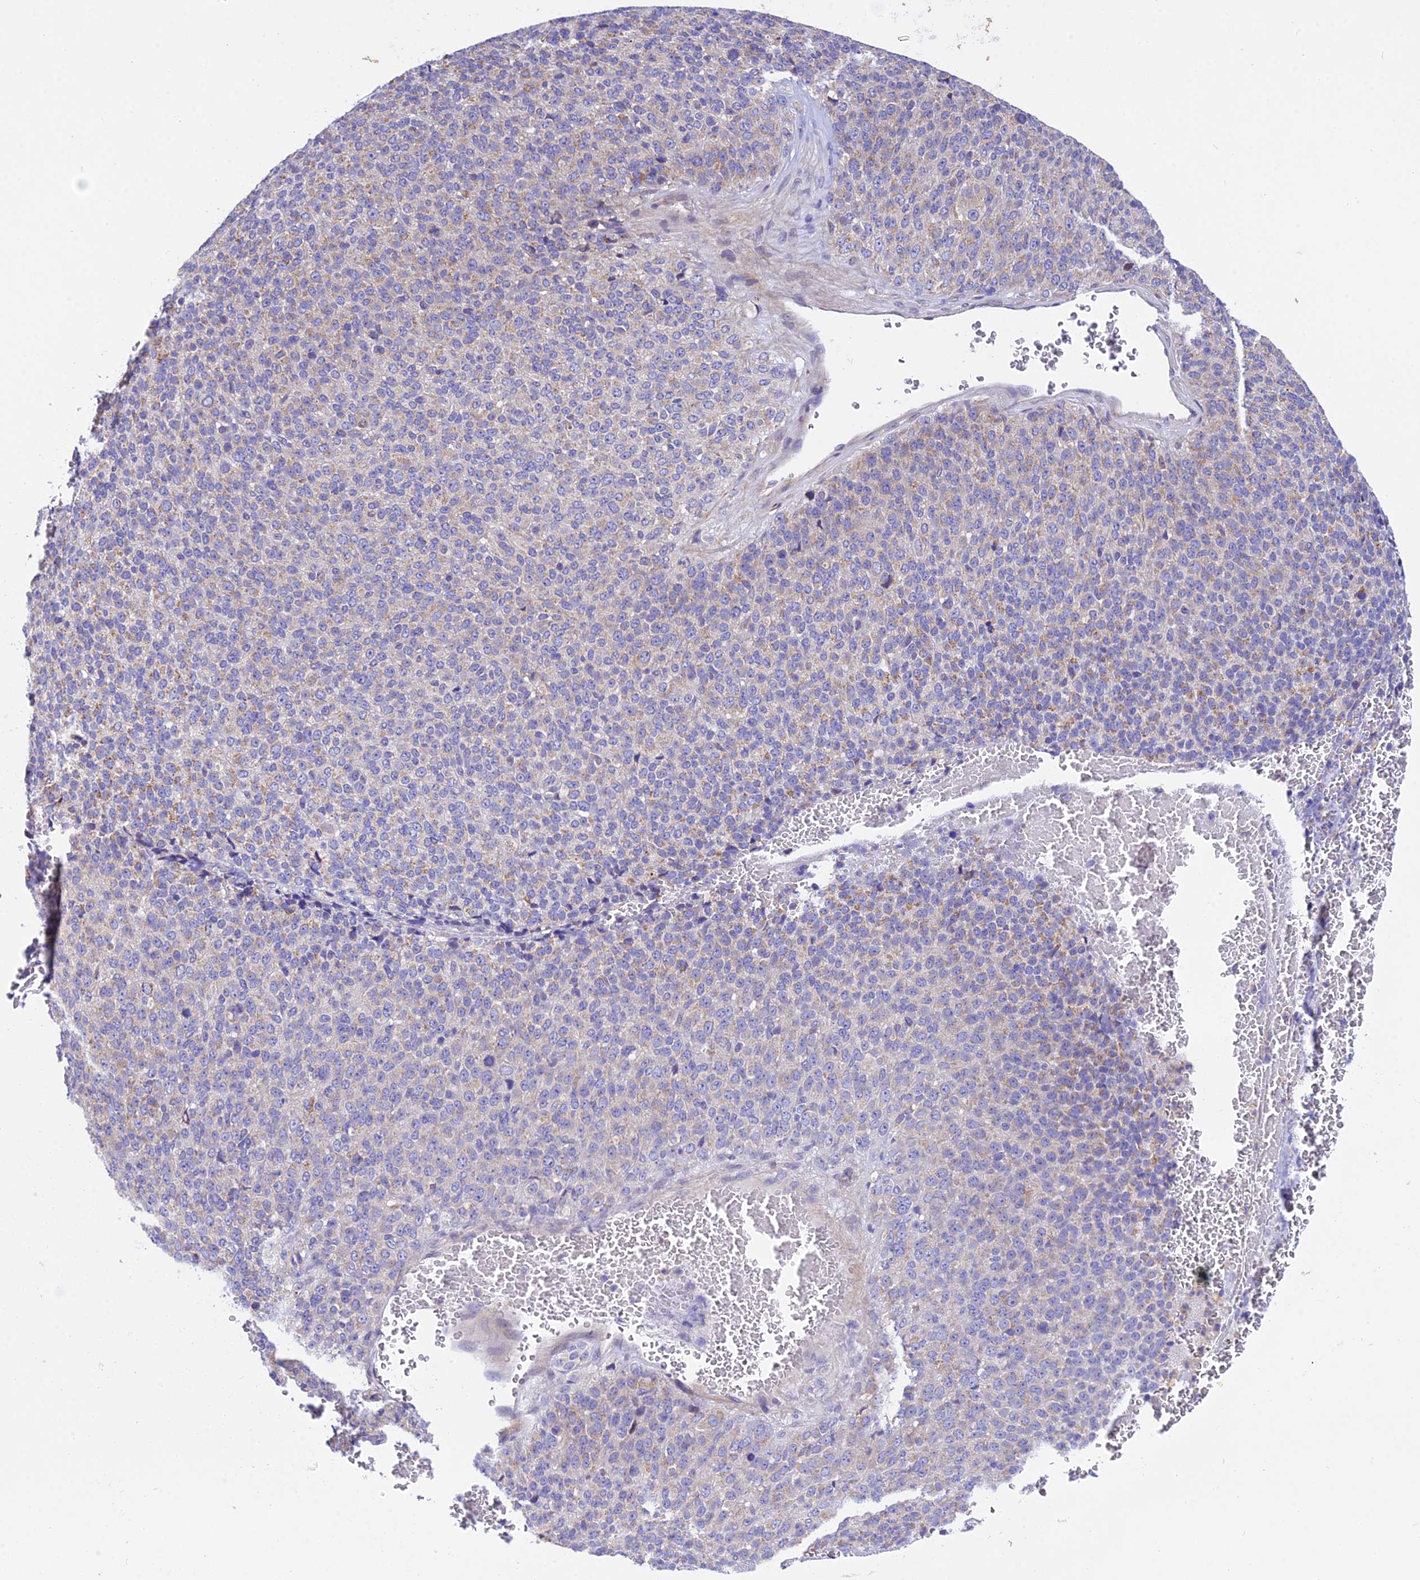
{"staining": {"intensity": "weak", "quantity": "<25%", "location": "cytoplasmic/membranous"}, "tissue": "melanoma", "cell_type": "Tumor cells", "image_type": "cancer", "snomed": [{"axis": "morphology", "description": "Malignant melanoma, Metastatic site"}, {"axis": "topography", "description": "Brain"}], "caption": "Malignant melanoma (metastatic site) was stained to show a protein in brown. There is no significant expression in tumor cells.", "gene": "TRIM43B", "patient": {"sex": "female", "age": 56}}